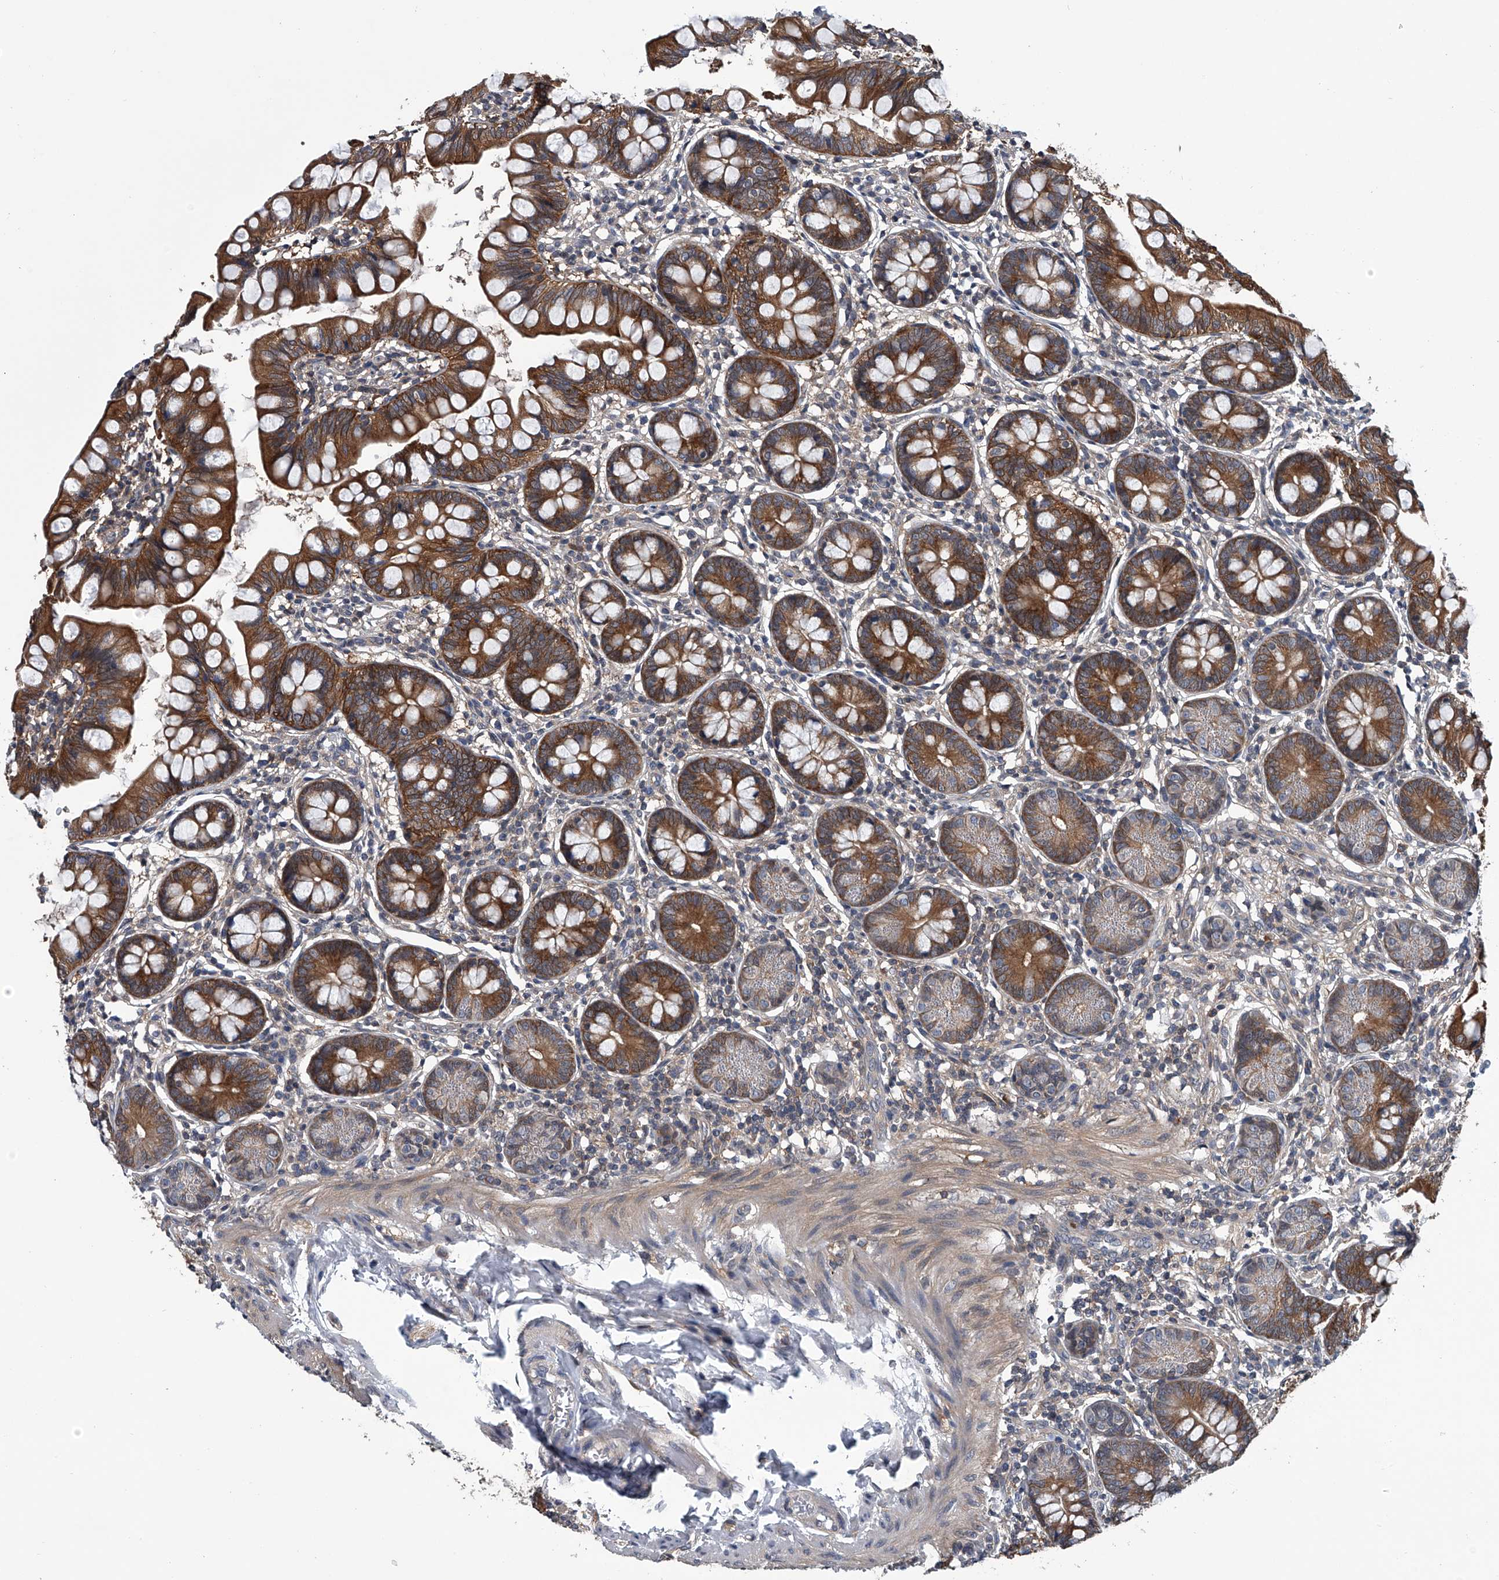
{"staining": {"intensity": "strong", "quantity": ">75%", "location": "cytoplasmic/membranous"}, "tissue": "small intestine", "cell_type": "Glandular cells", "image_type": "normal", "snomed": [{"axis": "morphology", "description": "Normal tissue, NOS"}, {"axis": "topography", "description": "Small intestine"}], "caption": "Strong cytoplasmic/membranous staining is present in about >75% of glandular cells in benign small intestine.", "gene": "PPP2R5D", "patient": {"sex": "male", "age": 7}}